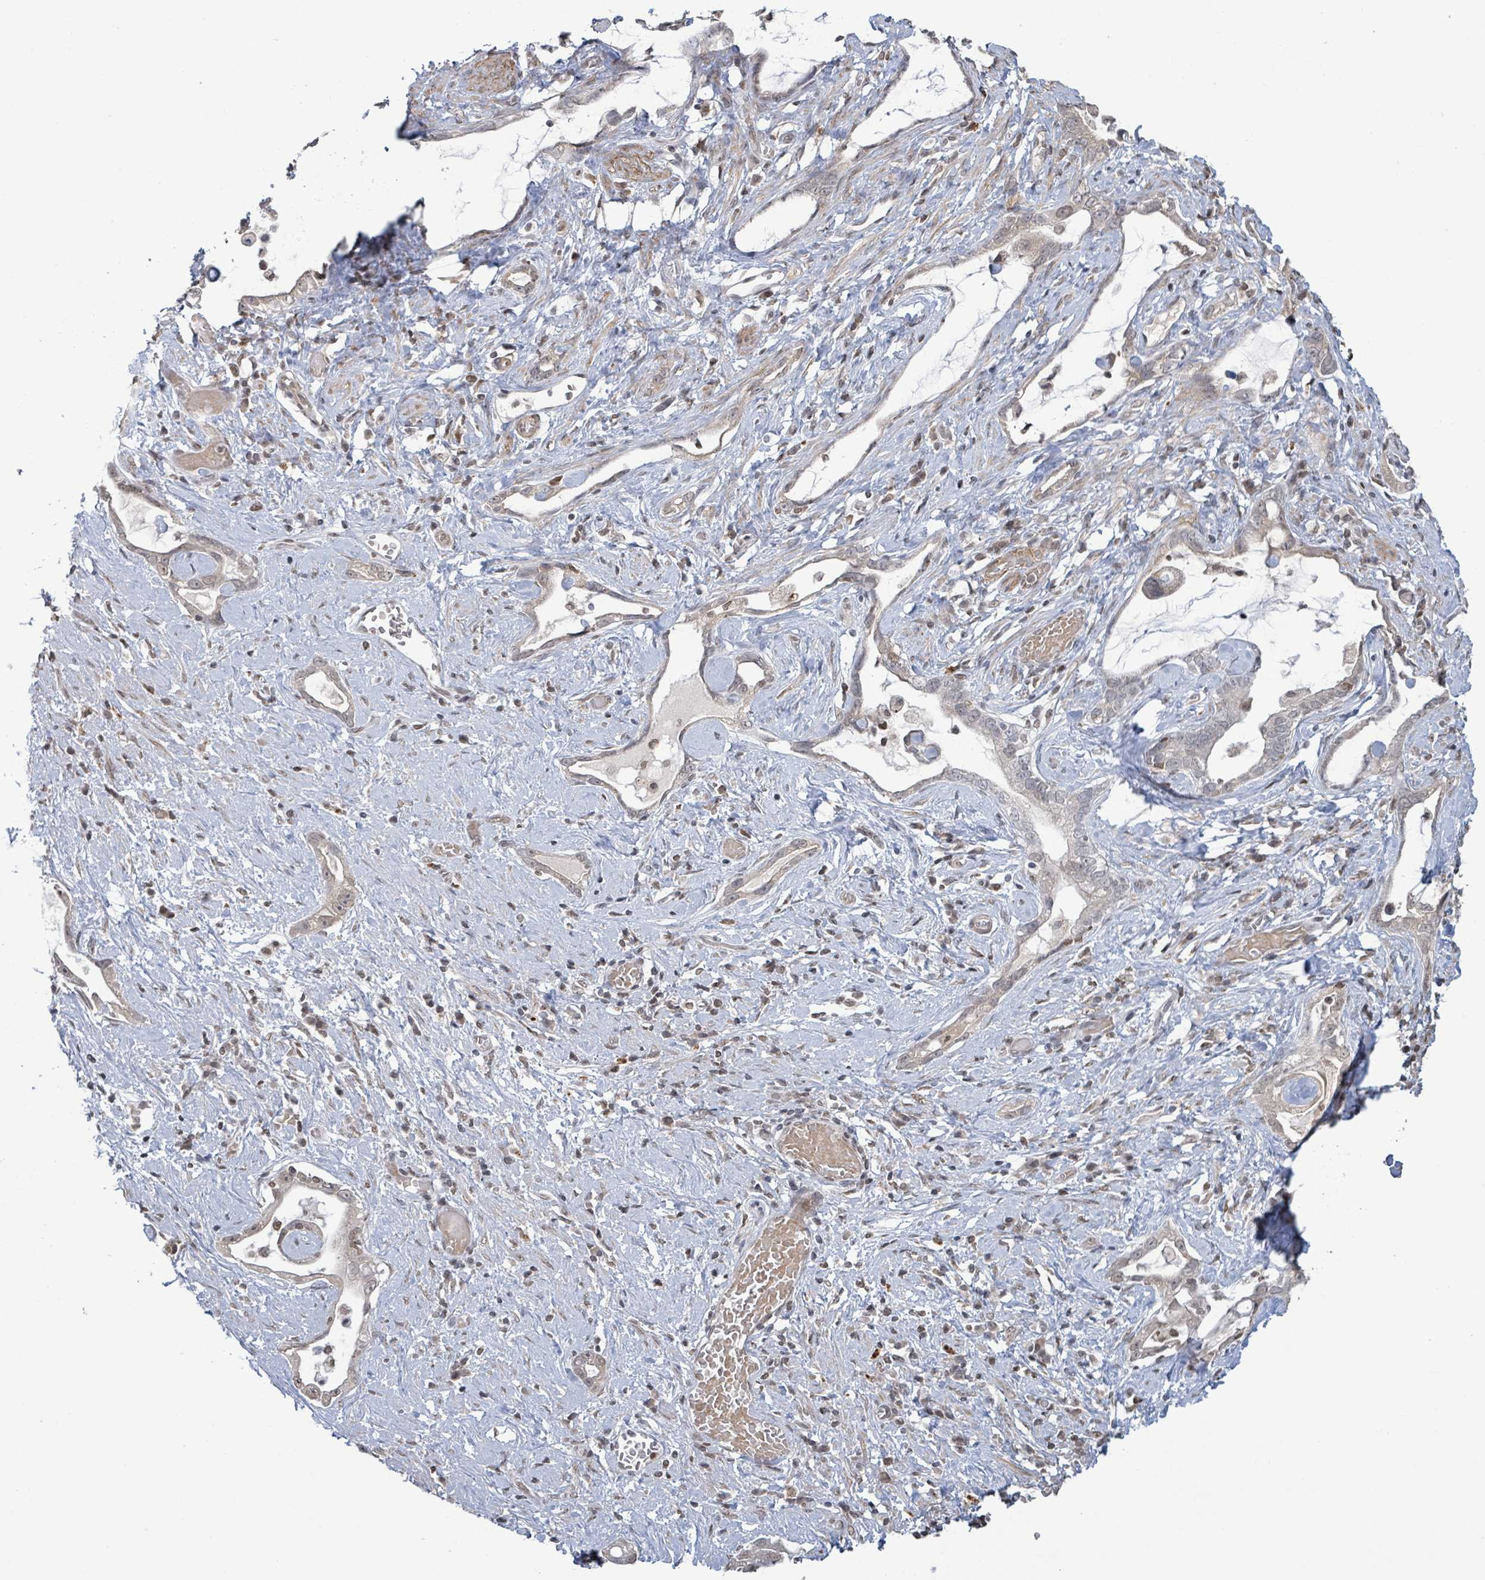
{"staining": {"intensity": "weak", "quantity": "<25%", "location": "nuclear"}, "tissue": "stomach cancer", "cell_type": "Tumor cells", "image_type": "cancer", "snomed": [{"axis": "morphology", "description": "Adenocarcinoma, NOS"}, {"axis": "topography", "description": "Stomach"}], "caption": "A micrograph of human stomach cancer is negative for staining in tumor cells.", "gene": "SBF2", "patient": {"sex": "male", "age": 55}}